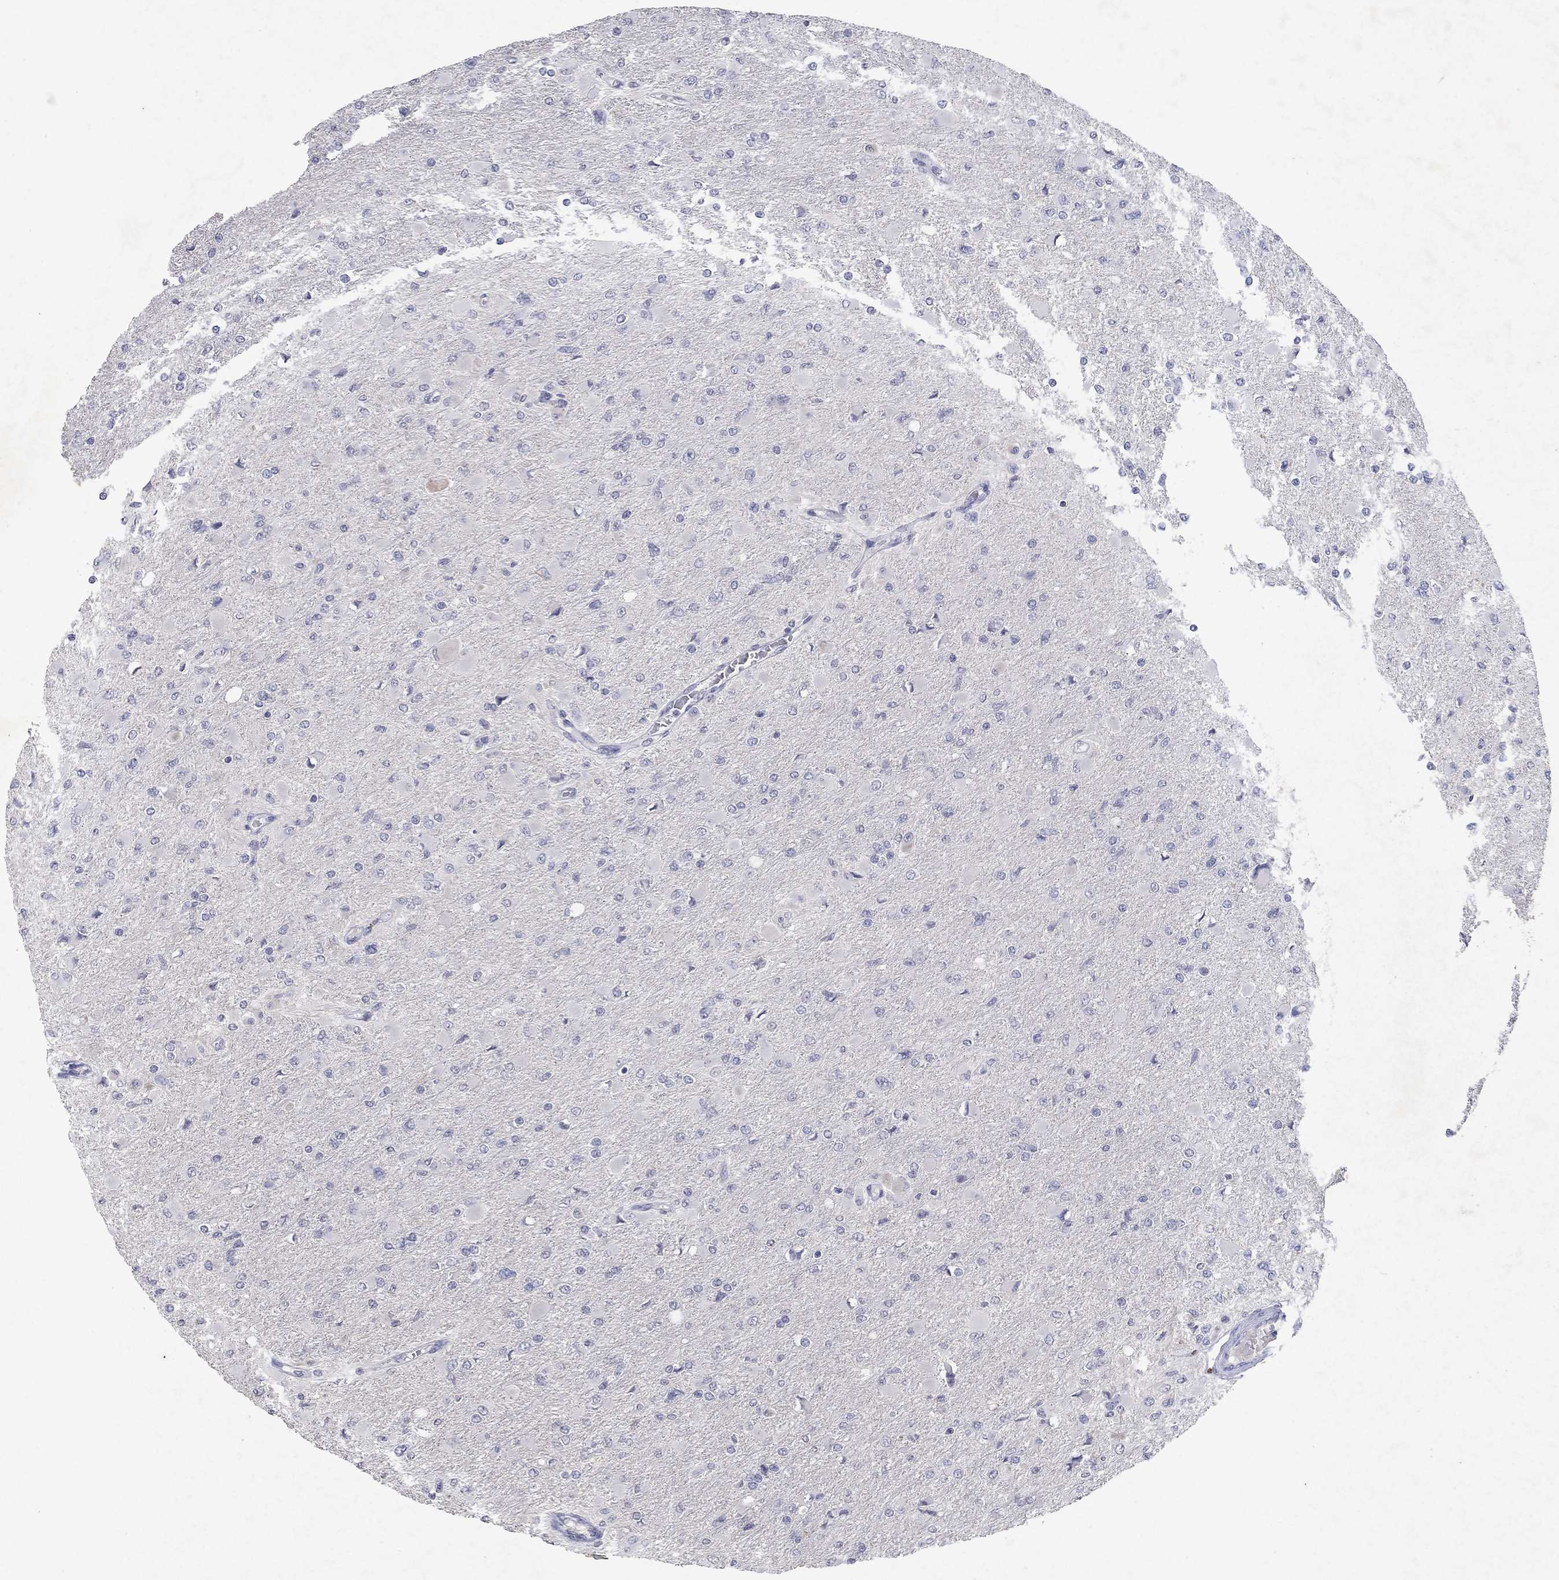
{"staining": {"intensity": "negative", "quantity": "none", "location": "none"}, "tissue": "glioma", "cell_type": "Tumor cells", "image_type": "cancer", "snomed": [{"axis": "morphology", "description": "Glioma, malignant, High grade"}, {"axis": "topography", "description": "Cerebral cortex"}], "caption": "DAB (3,3'-diaminobenzidine) immunohistochemical staining of human glioma displays no significant positivity in tumor cells.", "gene": "KRT40", "patient": {"sex": "female", "age": 36}}